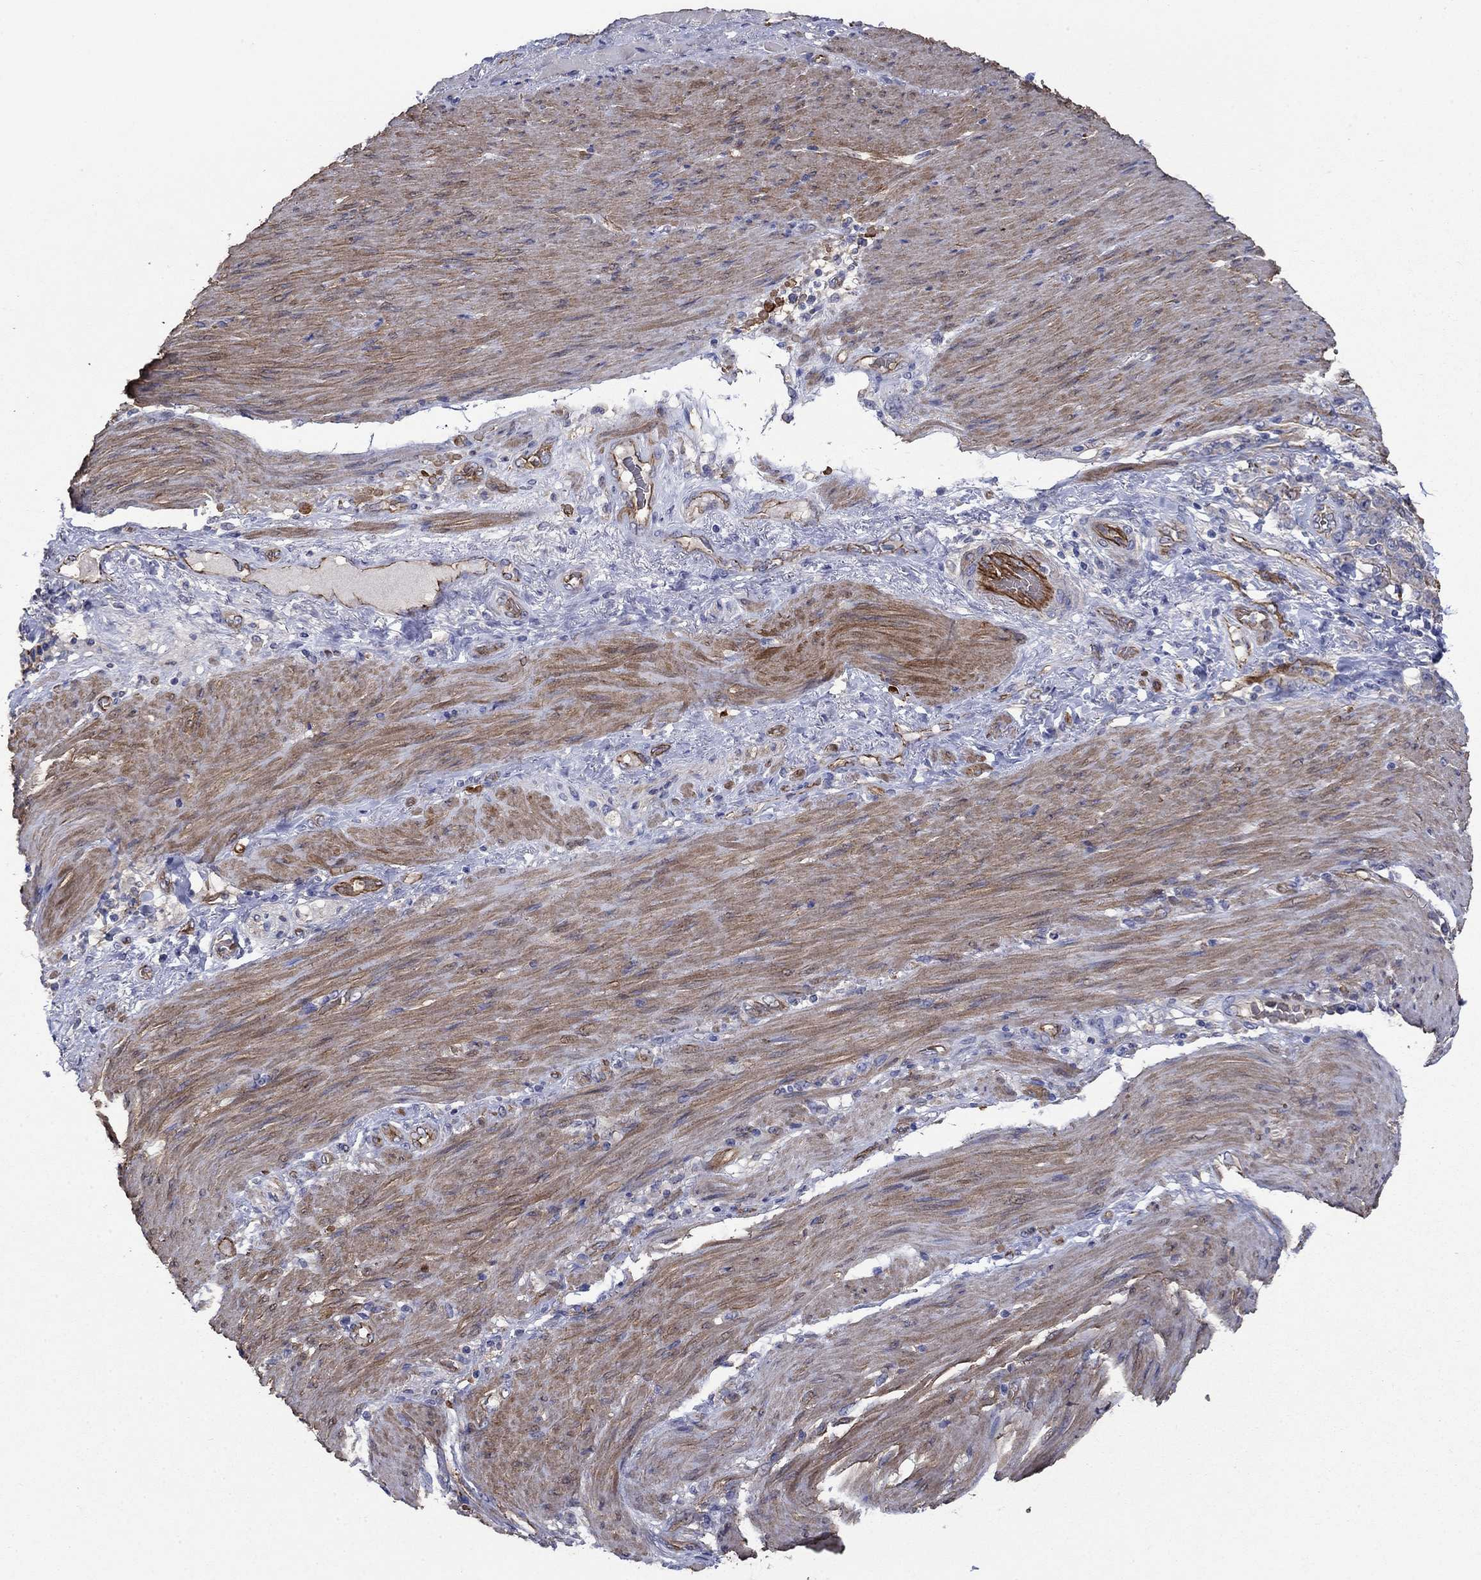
{"staining": {"intensity": "negative", "quantity": "none", "location": "none"}, "tissue": "stomach cancer", "cell_type": "Tumor cells", "image_type": "cancer", "snomed": [{"axis": "morphology", "description": "Normal tissue, NOS"}, {"axis": "morphology", "description": "Adenocarcinoma, NOS"}, {"axis": "topography", "description": "Stomach"}], "caption": "This is a micrograph of immunohistochemistry (IHC) staining of stomach adenocarcinoma, which shows no staining in tumor cells. (DAB (3,3'-diaminobenzidine) immunohistochemistry (IHC), high magnification).", "gene": "FLNC", "patient": {"sex": "female", "age": 79}}